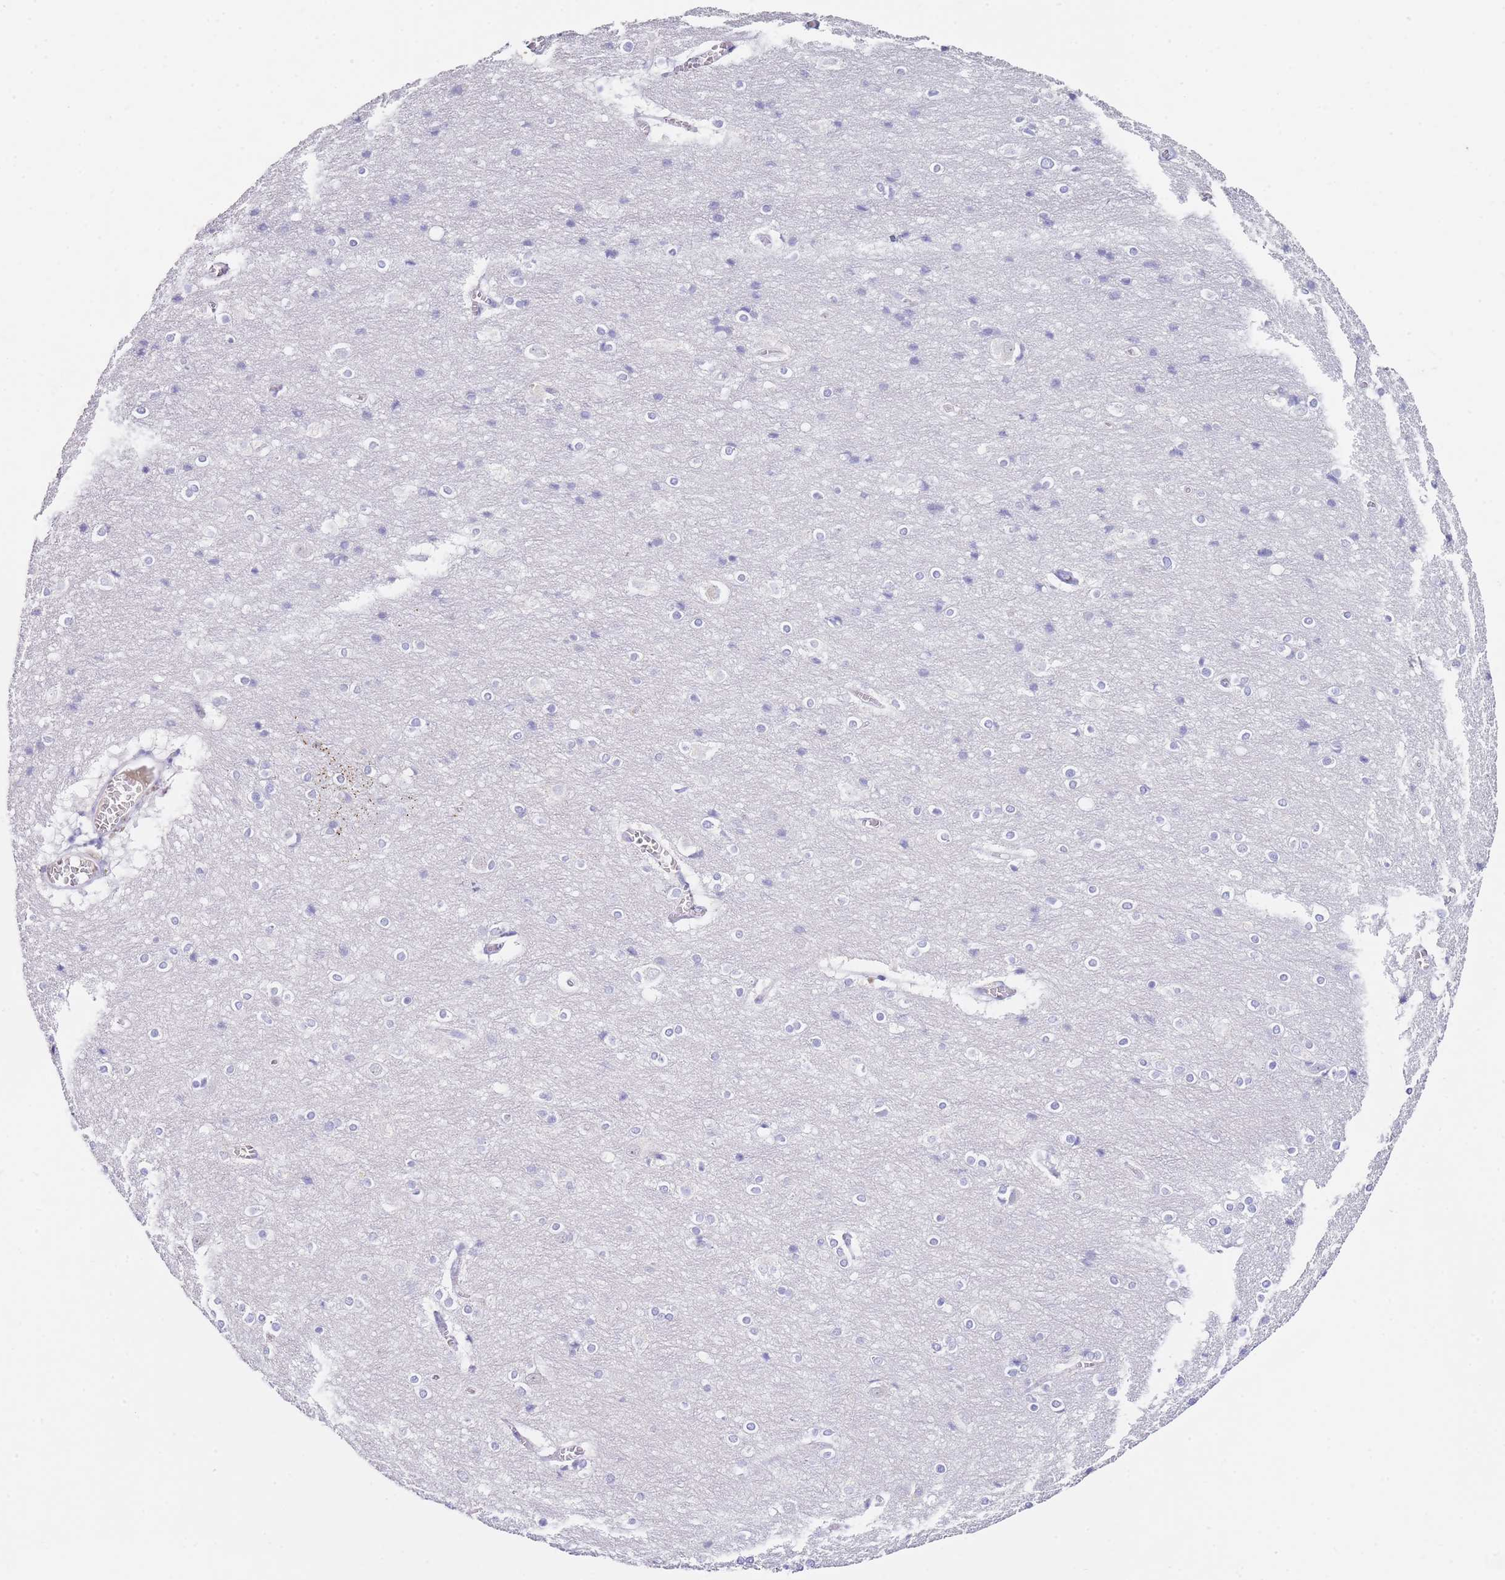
{"staining": {"intensity": "negative", "quantity": "none", "location": "none"}, "tissue": "cerebral cortex", "cell_type": "Endothelial cells", "image_type": "normal", "snomed": [{"axis": "morphology", "description": "Normal tissue, NOS"}, {"axis": "topography", "description": "Cerebral cortex"}], "caption": "DAB immunohistochemical staining of normal cerebral cortex displays no significant positivity in endothelial cells.", "gene": "PTBP2", "patient": {"sex": "male", "age": 54}}